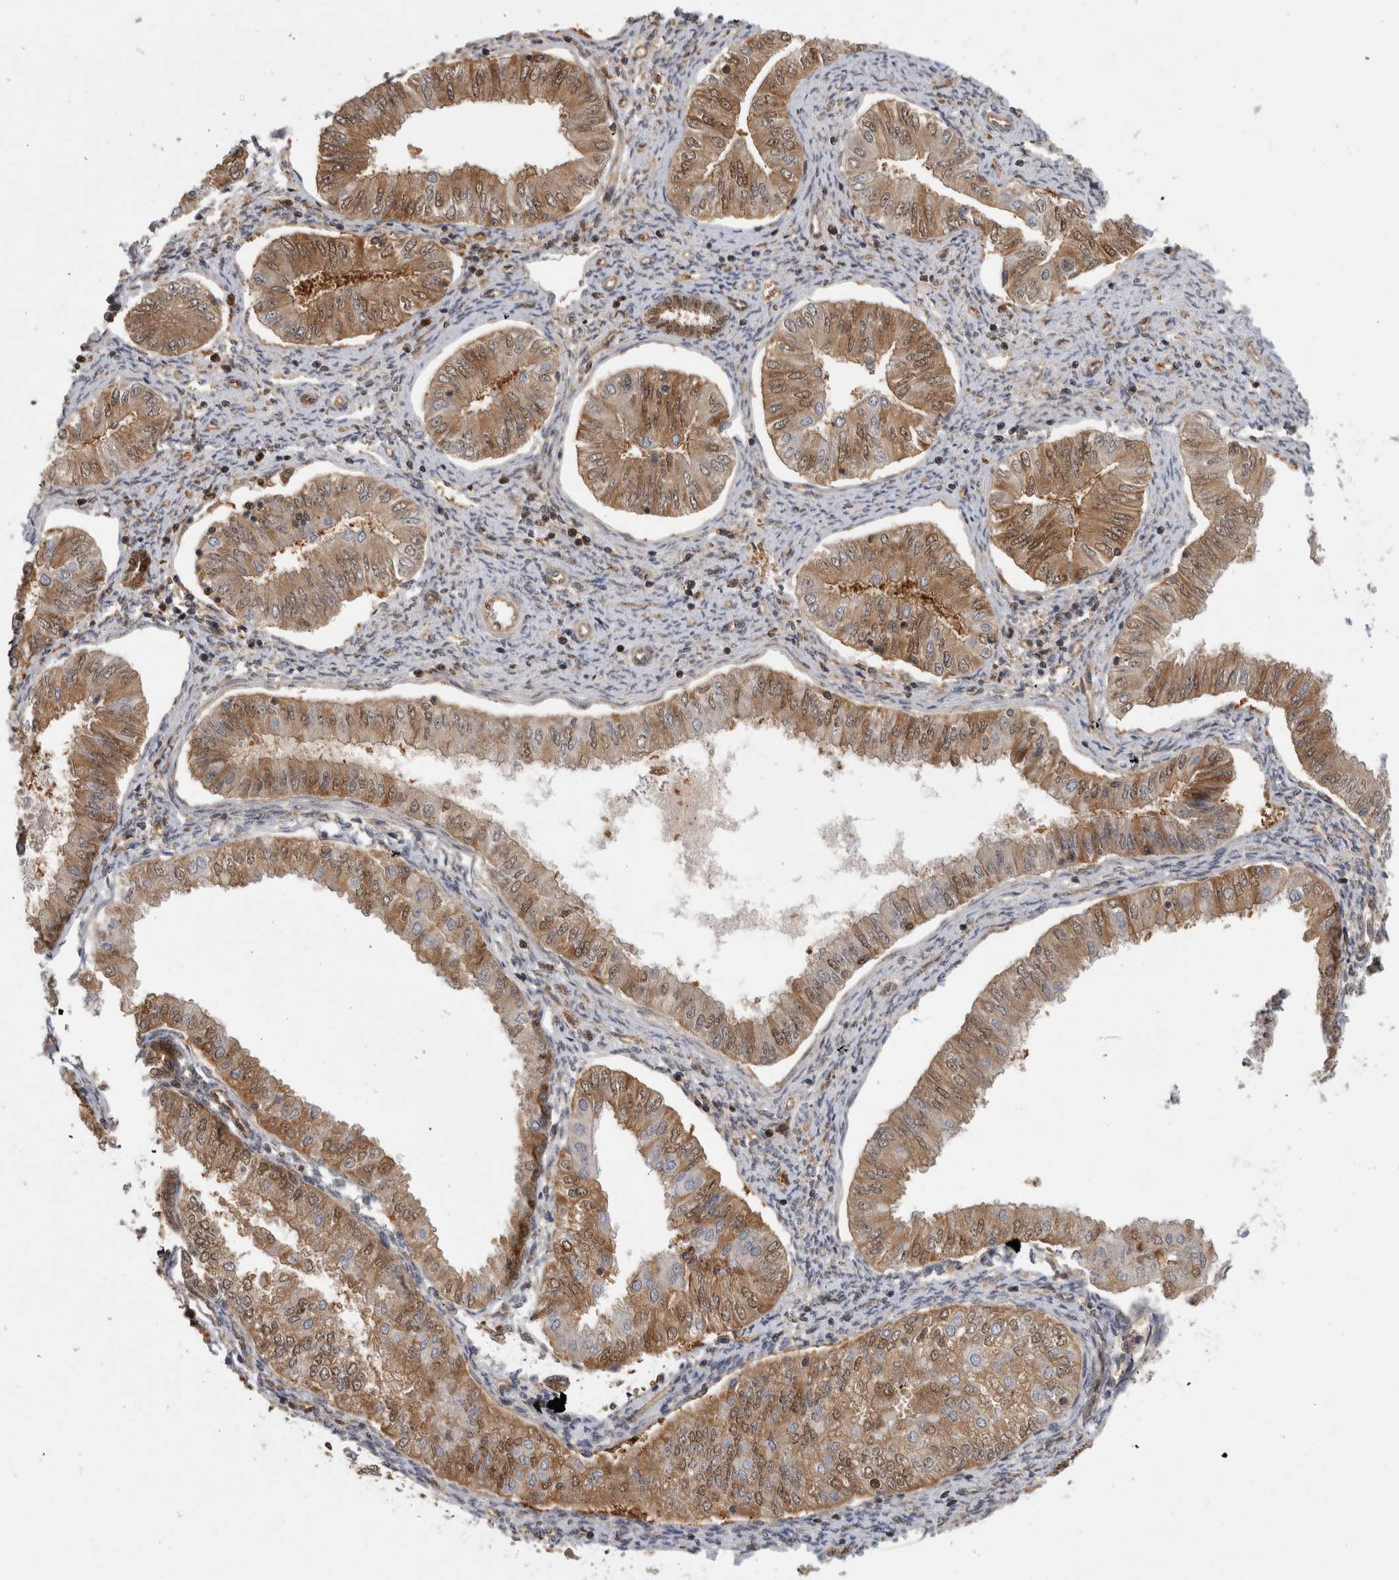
{"staining": {"intensity": "moderate", "quantity": ">75%", "location": "cytoplasmic/membranous,nuclear"}, "tissue": "endometrial cancer", "cell_type": "Tumor cells", "image_type": "cancer", "snomed": [{"axis": "morphology", "description": "Normal tissue, NOS"}, {"axis": "morphology", "description": "Adenocarcinoma, NOS"}, {"axis": "topography", "description": "Endometrium"}], "caption": "A histopathology image showing moderate cytoplasmic/membranous and nuclear expression in about >75% of tumor cells in adenocarcinoma (endometrial), as visualized by brown immunohistochemical staining.", "gene": "ASTN2", "patient": {"sex": "female", "age": 53}}